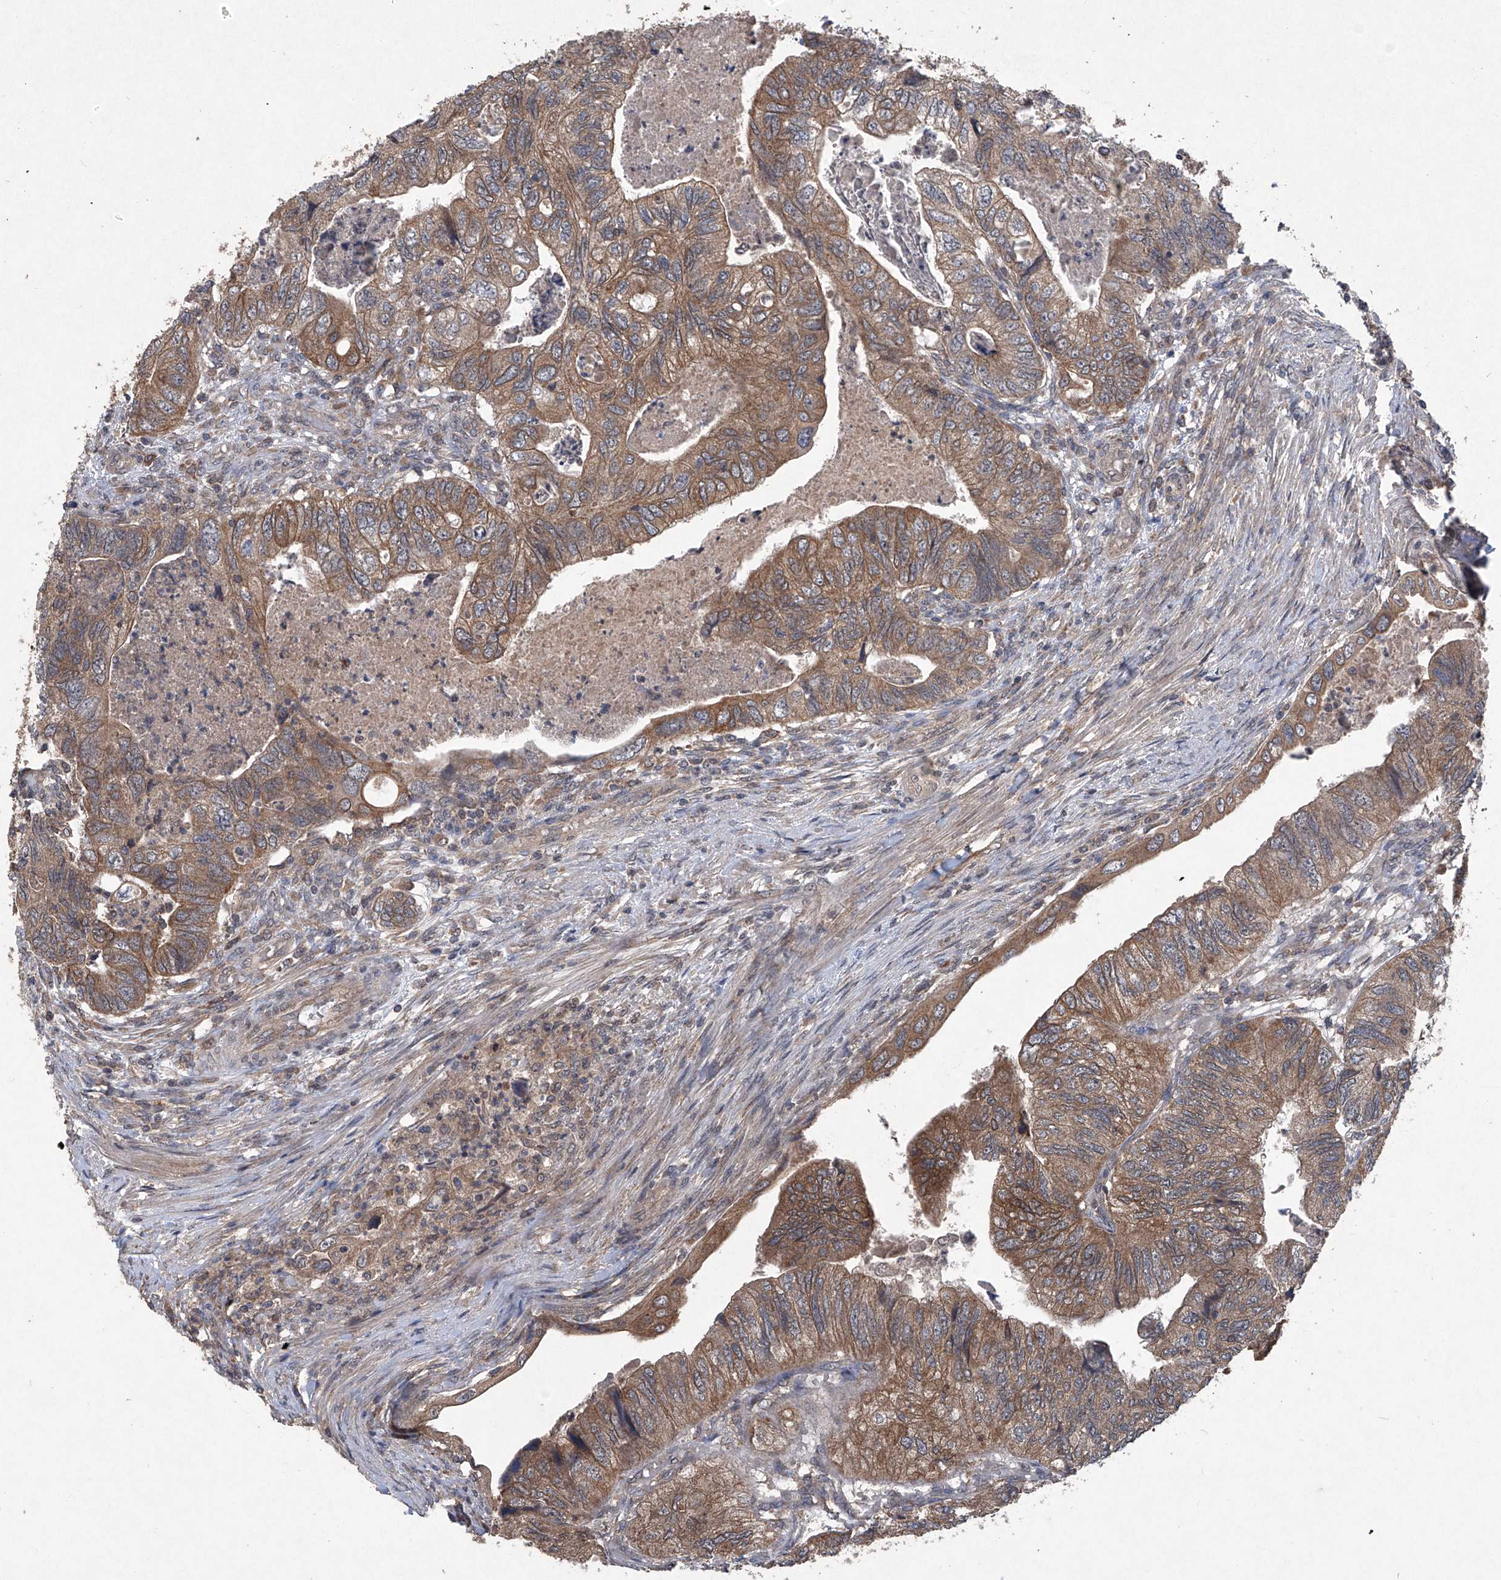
{"staining": {"intensity": "moderate", "quantity": ">75%", "location": "cytoplasmic/membranous"}, "tissue": "colorectal cancer", "cell_type": "Tumor cells", "image_type": "cancer", "snomed": [{"axis": "morphology", "description": "Adenocarcinoma, NOS"}, {"axis": "topography", "description": "Rectum"}], "caption": "An immunohistochemistry photomicrograph of neoplastic tissue is shown. Protein staining in brown shows moderate cytoplasmic/membranous positivity in colorectal cancer (adenocarcinoma) within tumor cells. The protein of interest is shown in brown color, while the nuclei are stained blue.", "gene": "SUMF2", "patient": {"sex": "male", "age": 63}}